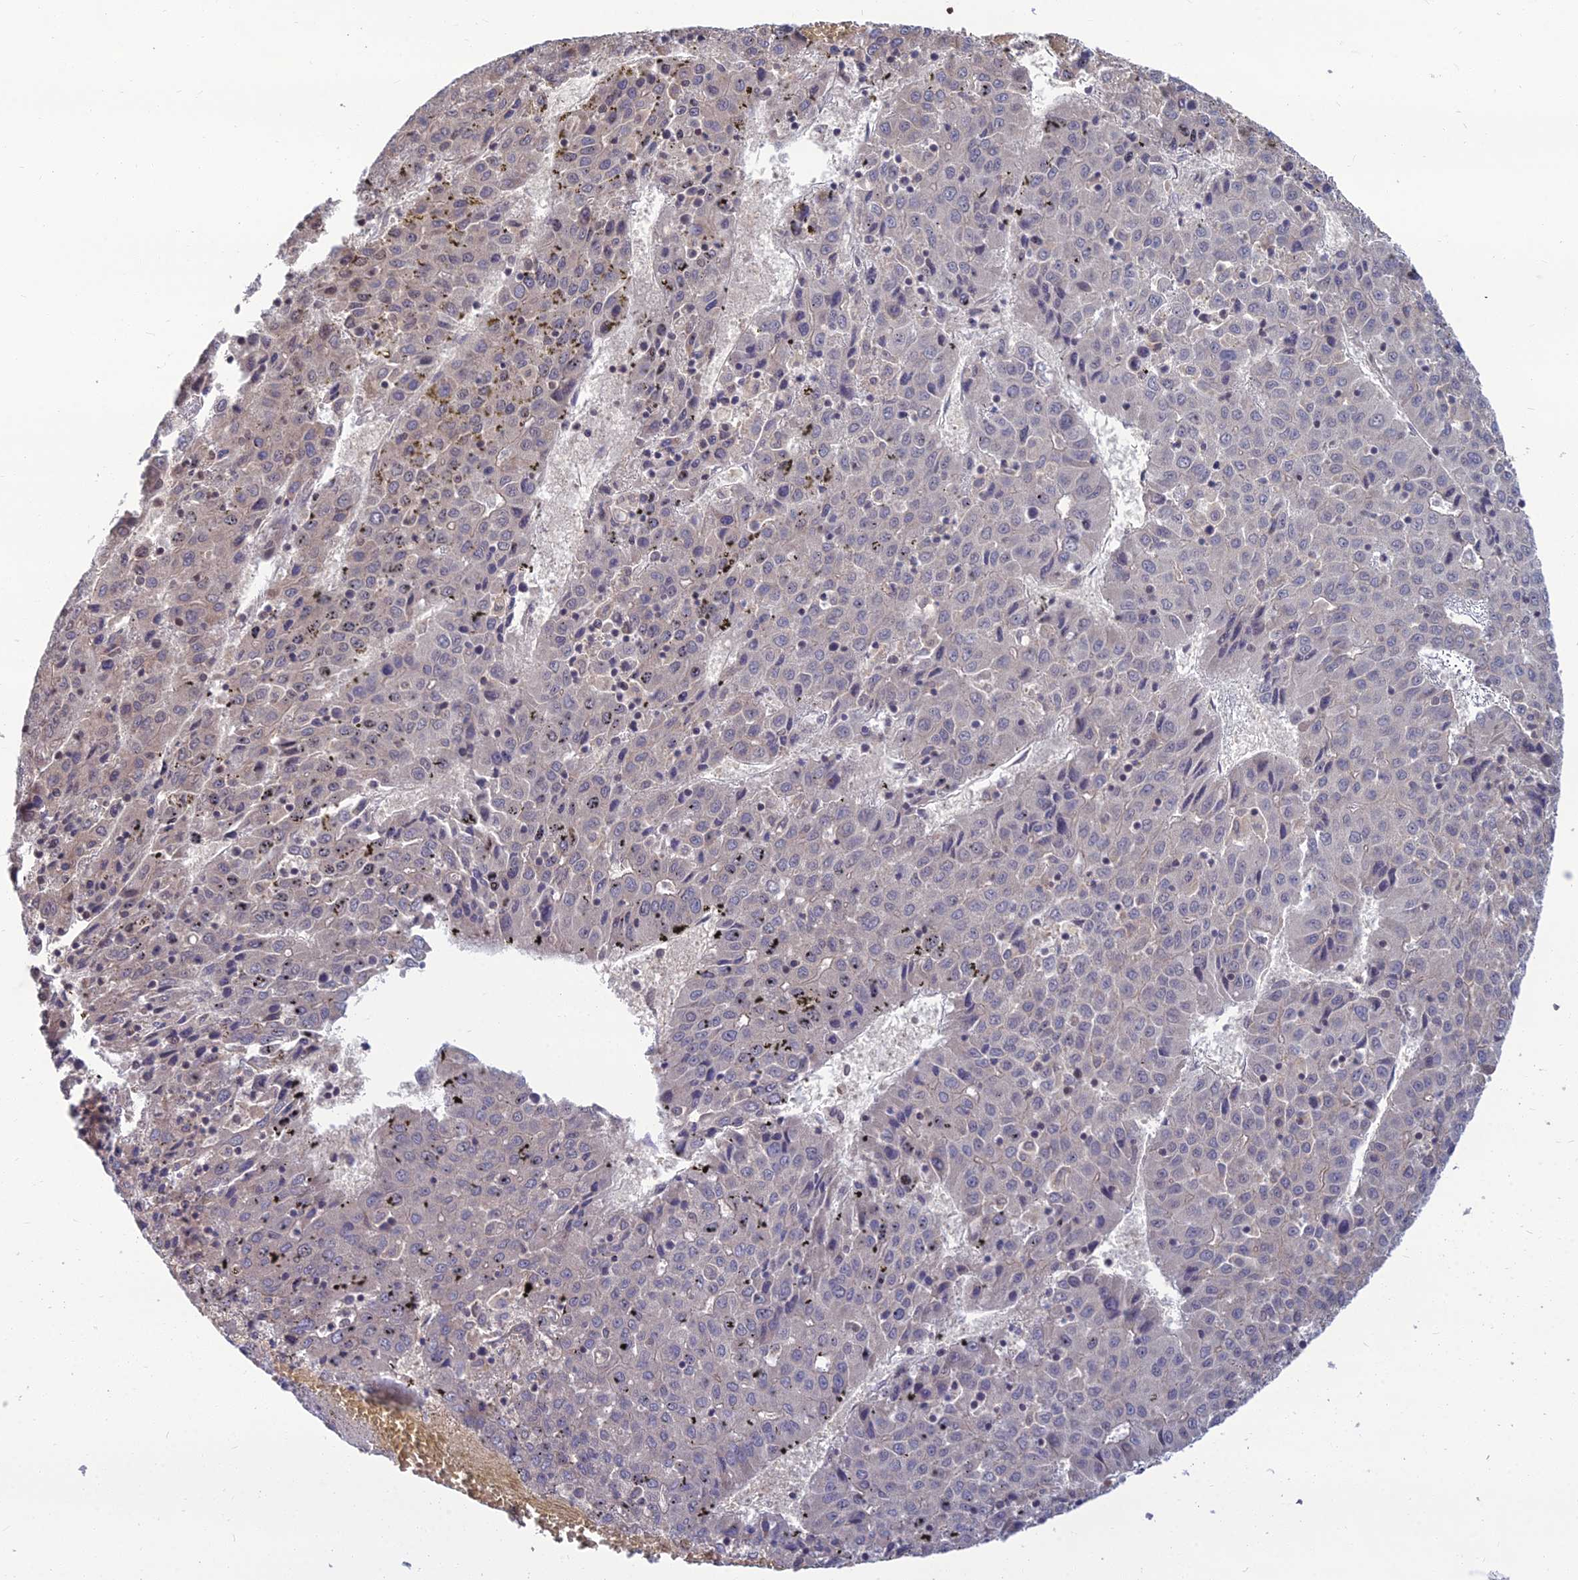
{"staining": {"intensity": "weak", "quantity": "<25%", "location": "cytoplasmic/membranous"}, "tissue": "liver cancer", "cell_type": "Tumor cells", "image_type": "cancer", "snomed": [{"axis": "morphology", "description": "Carcinoma, Hepatocellular, NOS"}, {"axis": "topography", "description": "Liver"}], "caption": "An immunohistochemistry (IHC) photomicrograph of liver cancer is shown. There is no staining in tumor cells of liver cancer. The staining is performed using DAB brown chromogen with nuclei counter-stained in using hematoxylin.", "gene": "OPA3", "patient": {"sex": "female", "age": 53}}